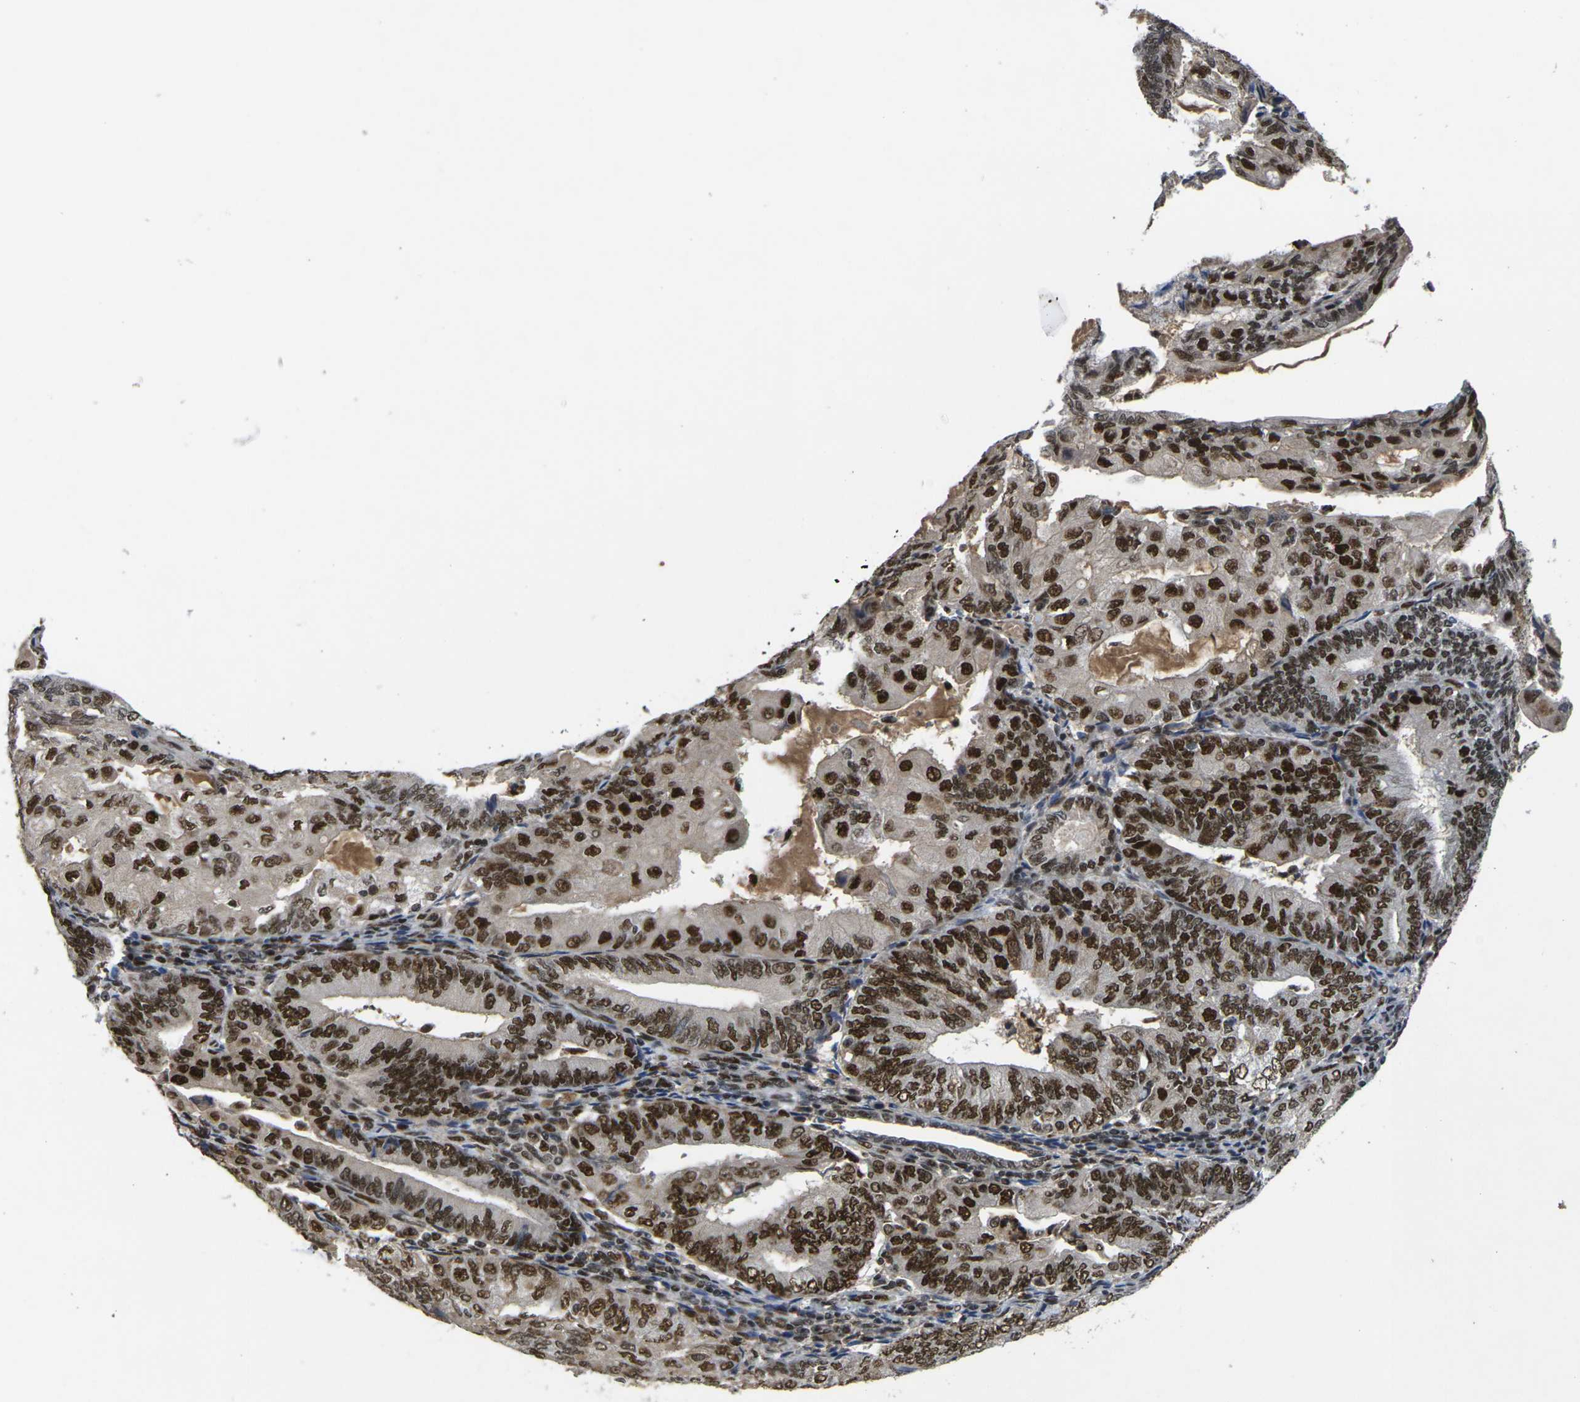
{"staining": {"intensity": "strong", "quantity": ">75%", "location": "nuclear"}, "tissue": "endometrial cancer", "cell_type": "Tumor cells", "image_type": "cancer", "snomed": [{"axis": "morphology", "description": "Adenocarcinoma, NOS"}, {"axis": "topography", "description": "Endometrium"}], "caption": "This photomicrograph reveals endometrial cancer stained with immunohistochemistry to label a protein in brown. The nuclear of tumor cells show strong positivity for the protein. Nuclei are counter-stained blue.", "gene": "GTF2E1", "patient": {"sex": "female", "age": 81}}